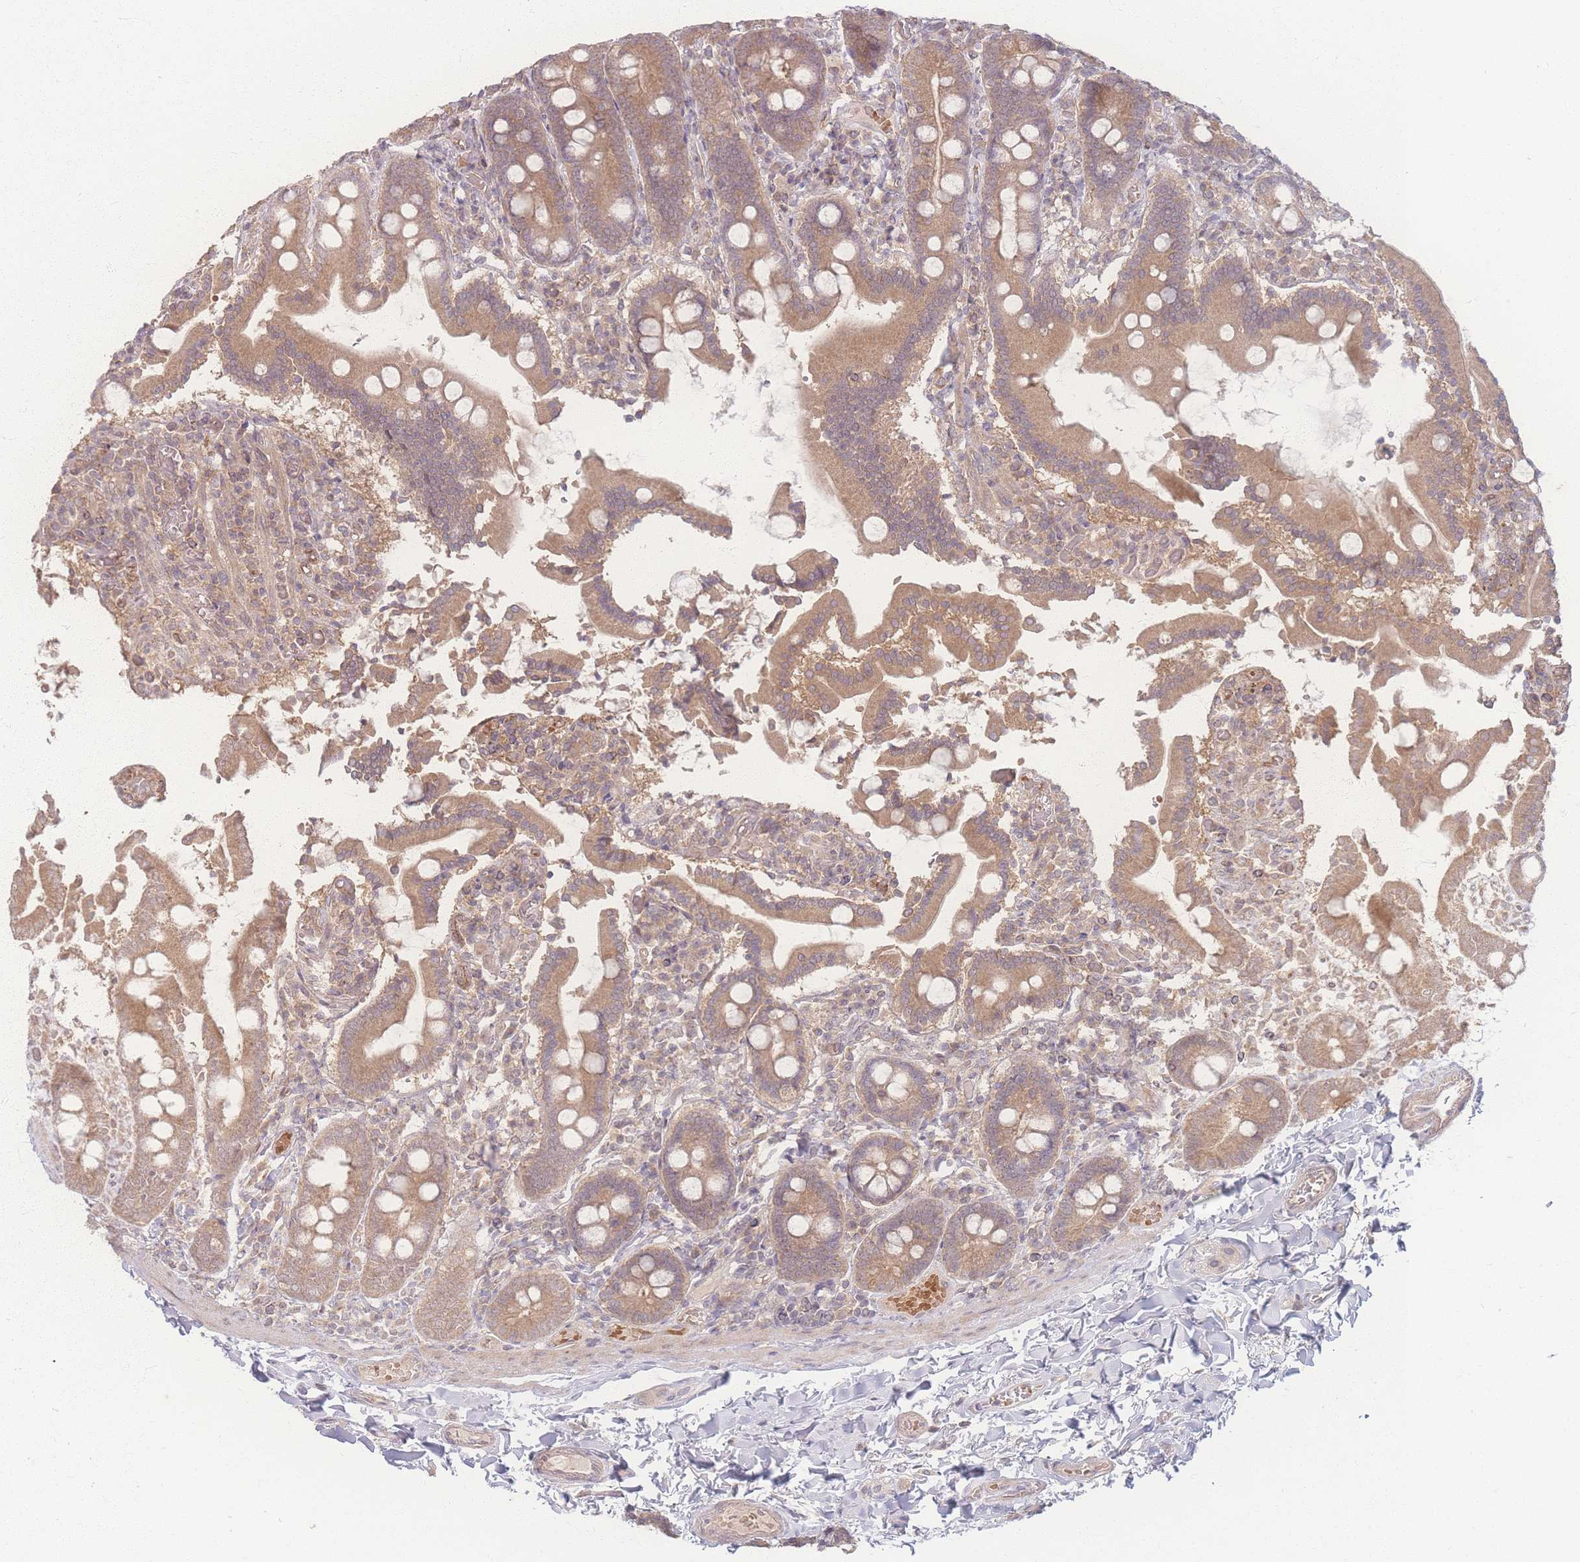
{"staining": {"intensity": "moderate", "quantity": ">75%", "location": "cytoplasmic/membranous"}, "tissue": "duodenum", "cell_type": "Glandular cells", "image_type": "normal", "snomed": [{"axis": "morphology", "description": "Normal tissue, NOS"}, {"axis": "topography", "description": "Duodenum"}], "caption": "This histopathology image displays normal duodenum stained with immunohistochemistry (IHC) to label a protein in brown. The cytoplasmic/membranous of glandular cells show moderate positivity for the protein. Nuclei are counter-stained blue.", "gene": "INSR", "patient": {"sex": "male", "age": 55}}